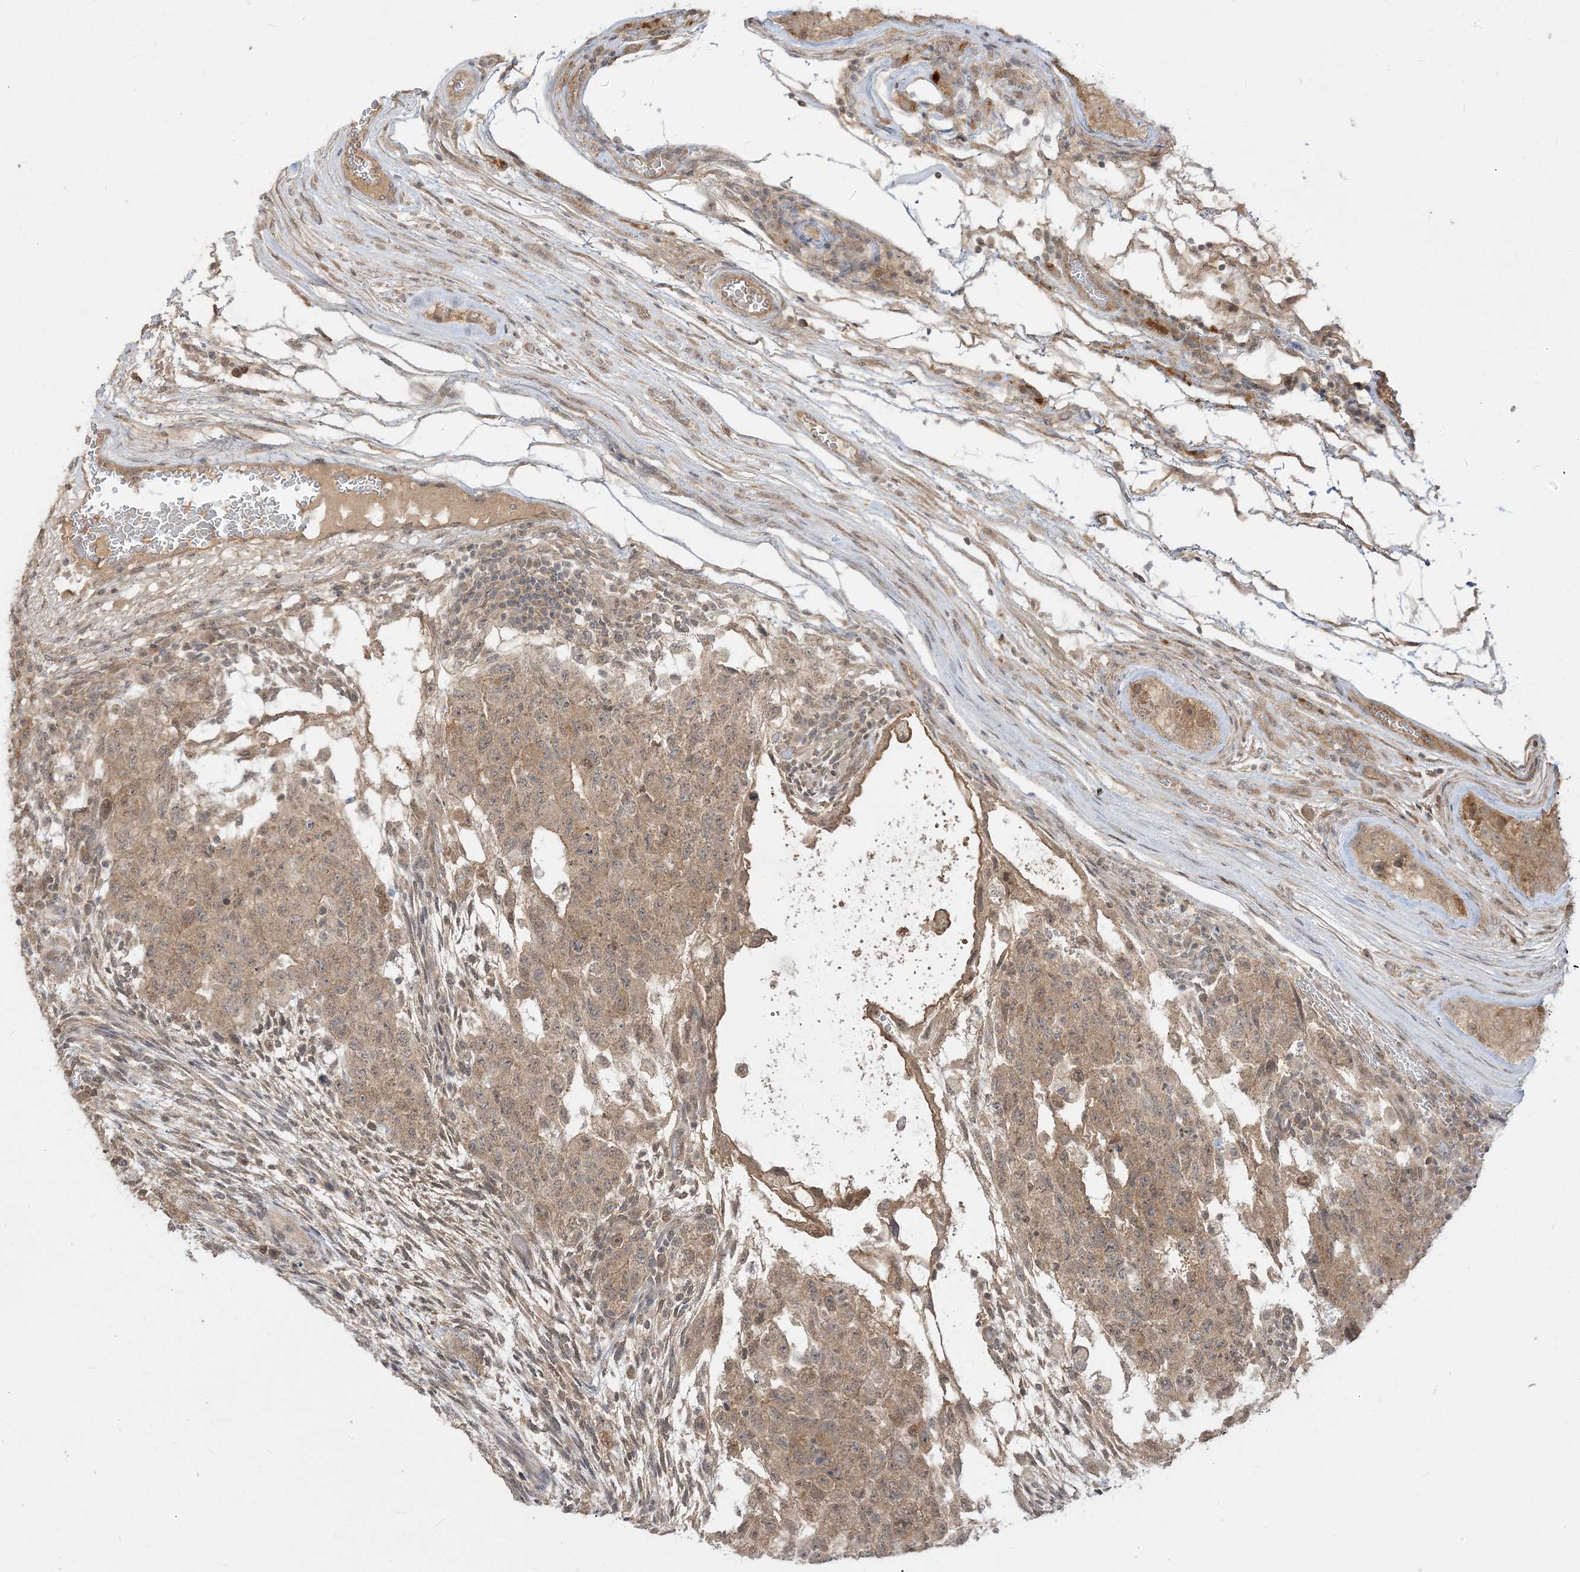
{"staining": {"intensity": "weak", "quantity": ">75%", "location": "cytoplasmic/membranous"}, "tissue": "testis cancer", "cell_type": "Tumor cells", "image_type": "cancer", "snomed": [{"axis": "morphology", "description": "Normal tissue, NOS"}, {"axis": "morphology", "description": "Carcinoma, Embryonal, NOS"}, {"axis": "topography", "description": "Testis"}], "caption": "Protein staining shows weak cytoplasmic/membranous positivity in approximately >75% of tumor cells in testis cancer.", "gene": "TBCC", "patient": {"sex": "male", "age": 36}}